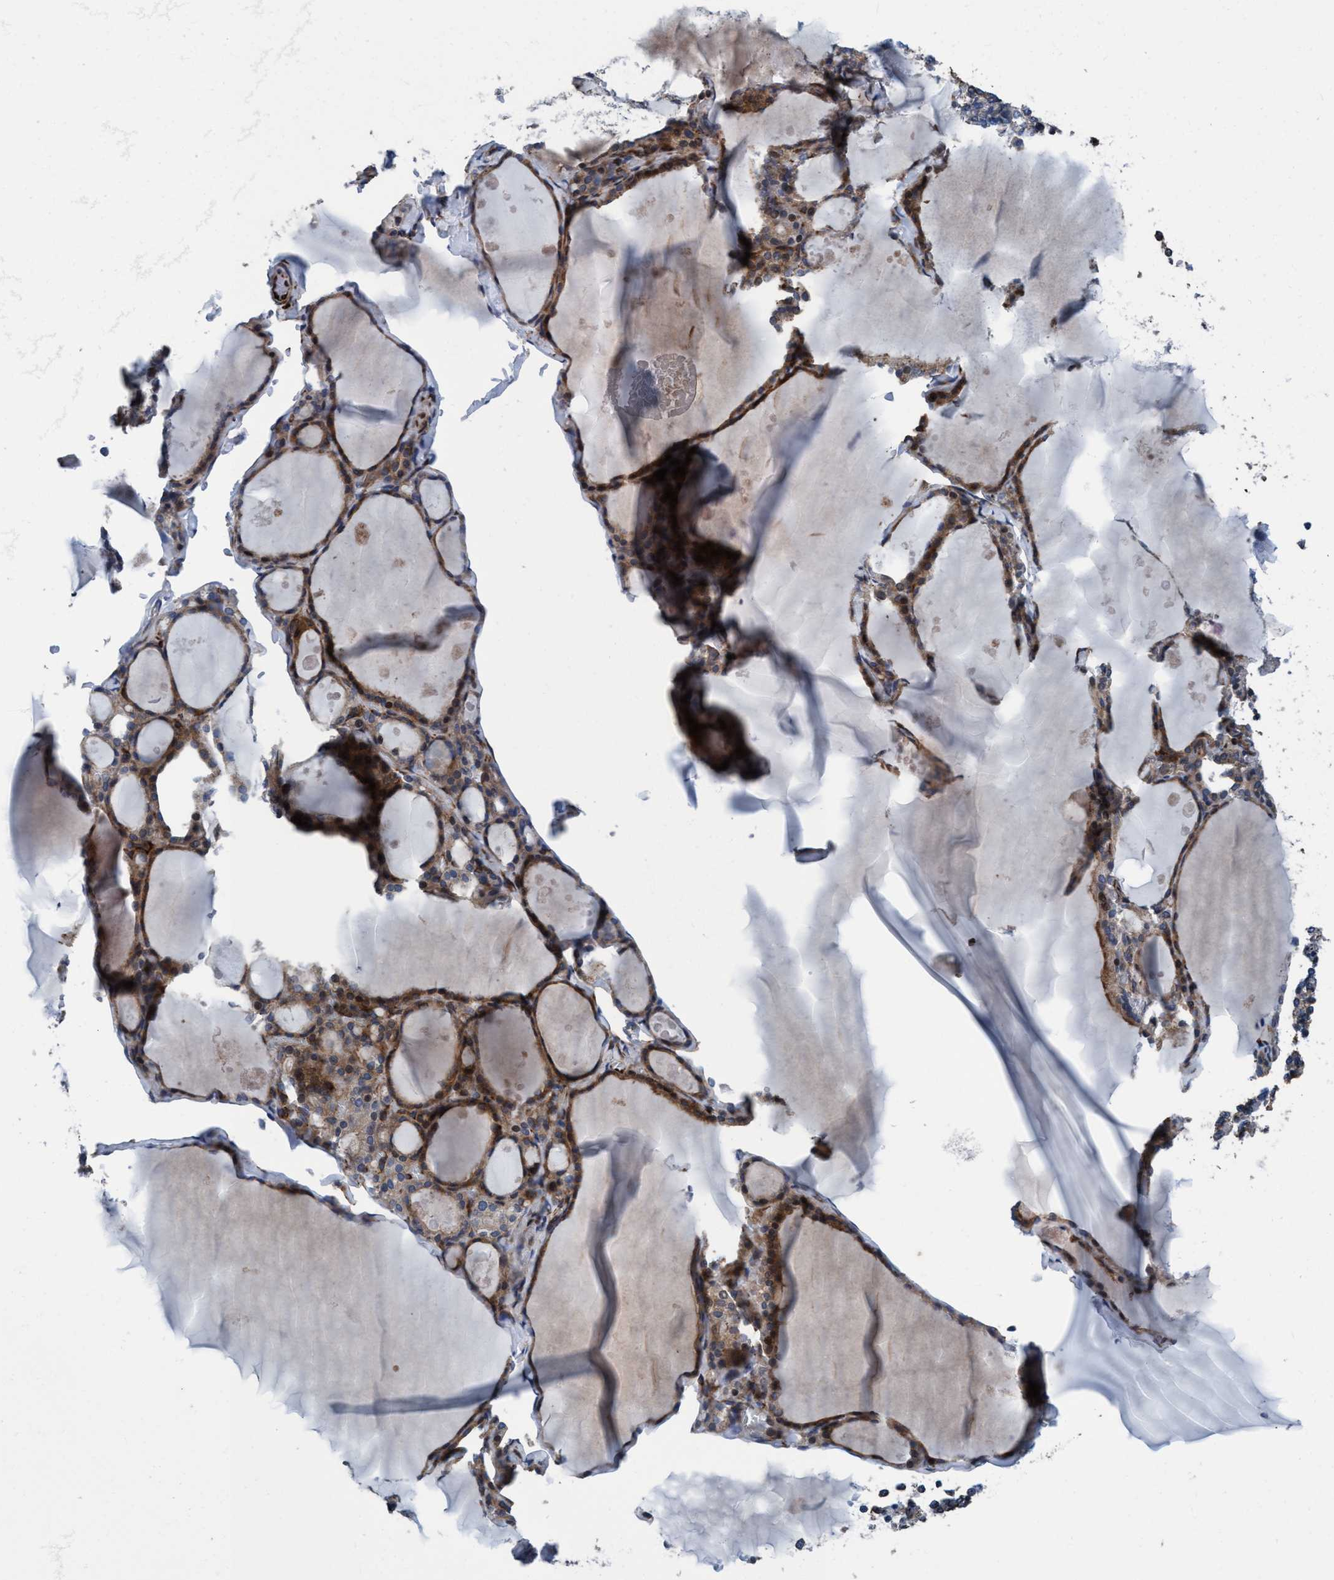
{"staining": {"intensity": "moderate", "quantity": ">75%", "location": "cytoplasmic/membranous"}, "tissue": "thyroid gland", "cell_type": "Glandular cells", "image_type": "normal", "snomed": [{"axis": "morphology", "description": "Normal tissue, NOS"}, {"axis": "topography", "description": "Thyroid gland"}], "caption": "Thyroid gland stained with a brown dye displays moderate cytoplasmic/membranous positive staining in about >75% of glandular cells.", "gene": "NMT1", "patient": {"sex": "male", "age": 56}}